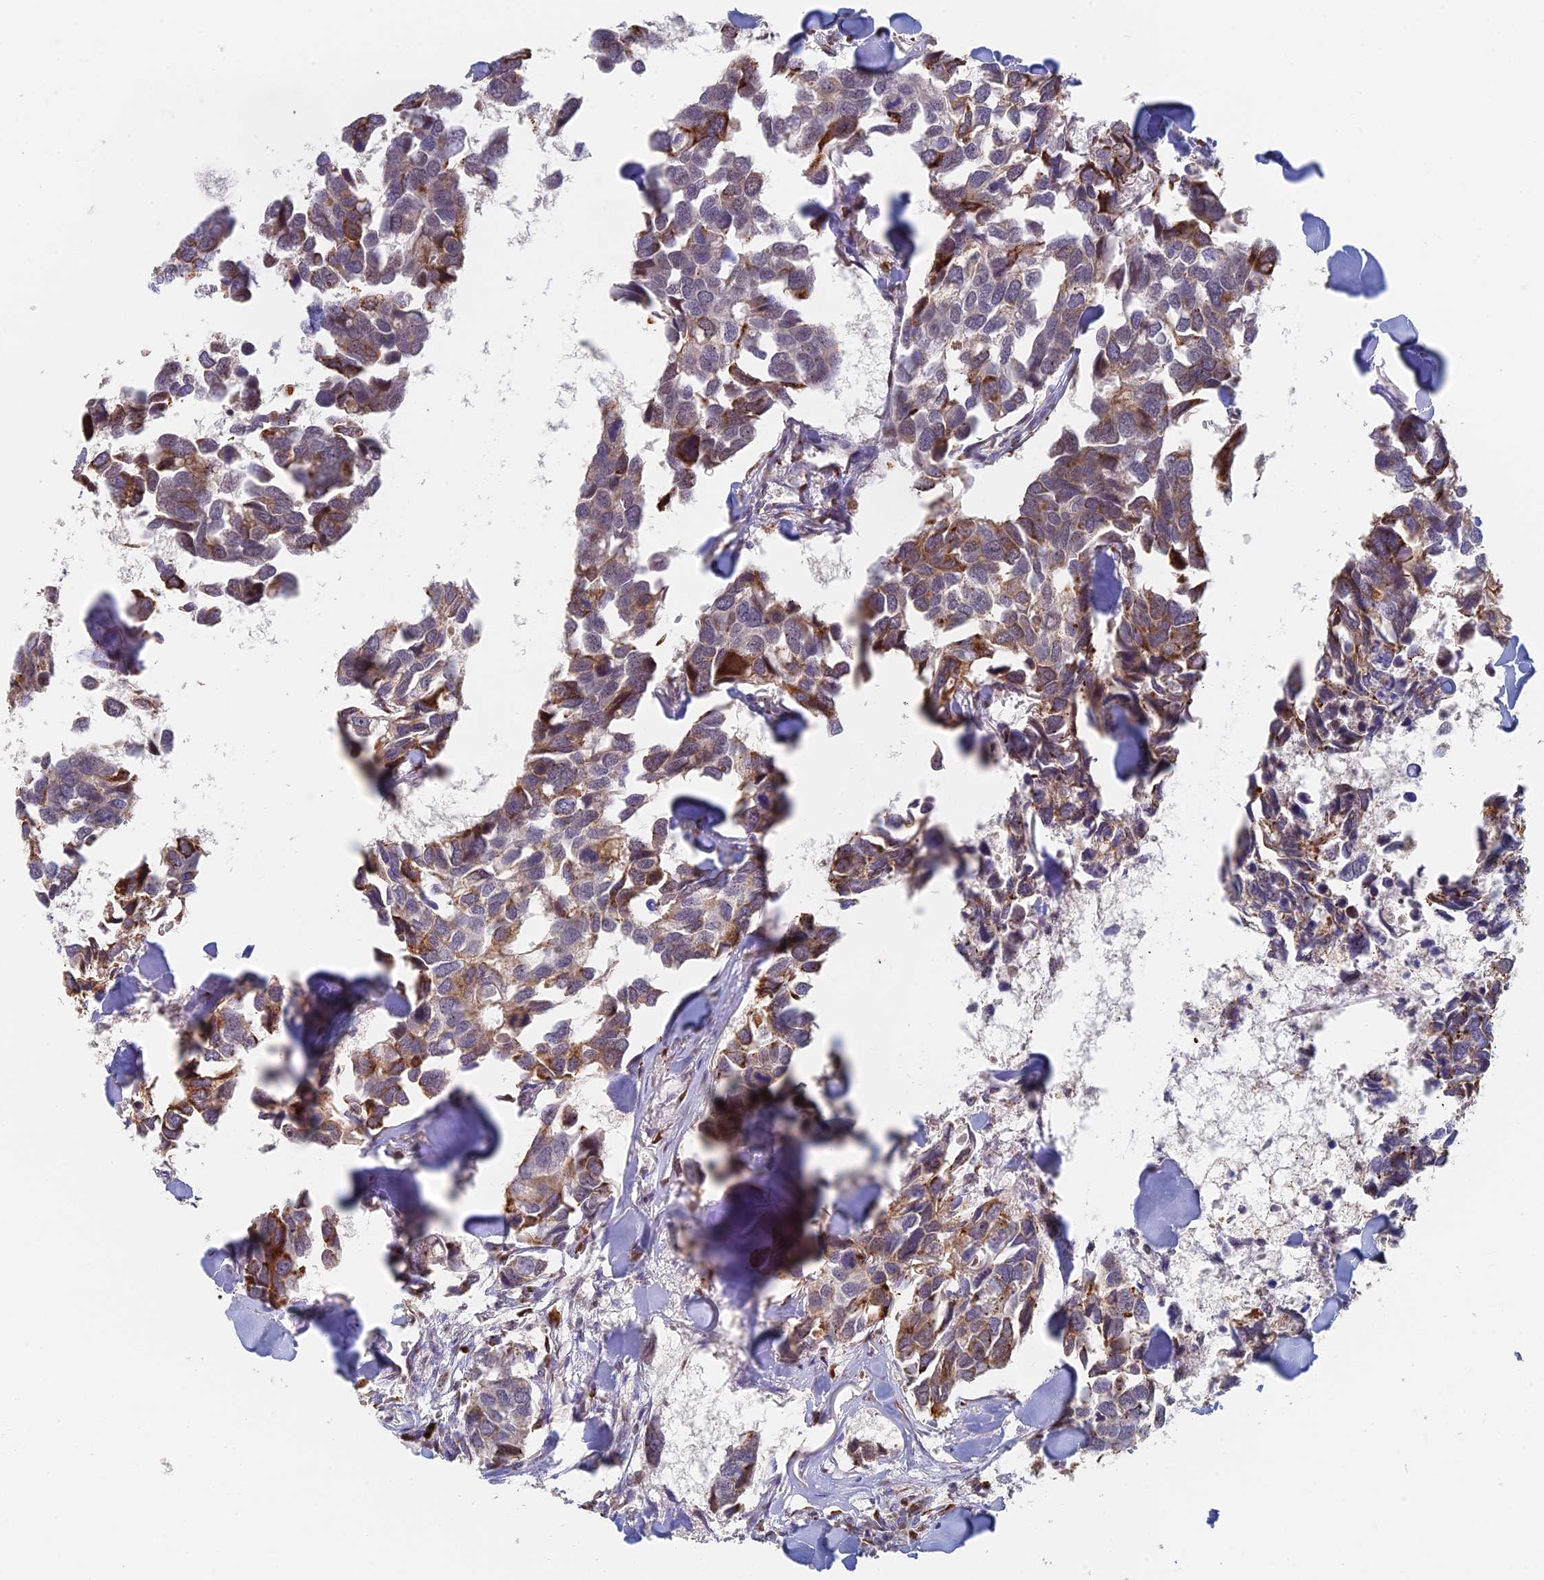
{"staining": {"intensity": "moderate", "quantity": "25%-75%", "location": "cytoplasmic/membranous"}, "tissue": "breast cancer", "cell_type": "Tumor cells", "image_type": "cancer", "snomed": [{"axis": "morphology", "description": "Duct carcinoma"}, {"axis": "topography", "description": "Breast"}], "caption": "Breast cancer (invasive ductal carcinoma) stained with a brown dye displays moderate cytoplasmic/membranous positive staining in approximately 25%-75% of tumor cells.", "gene": "GPATCH1", "patient": {"sex": "female", "age": 83}}